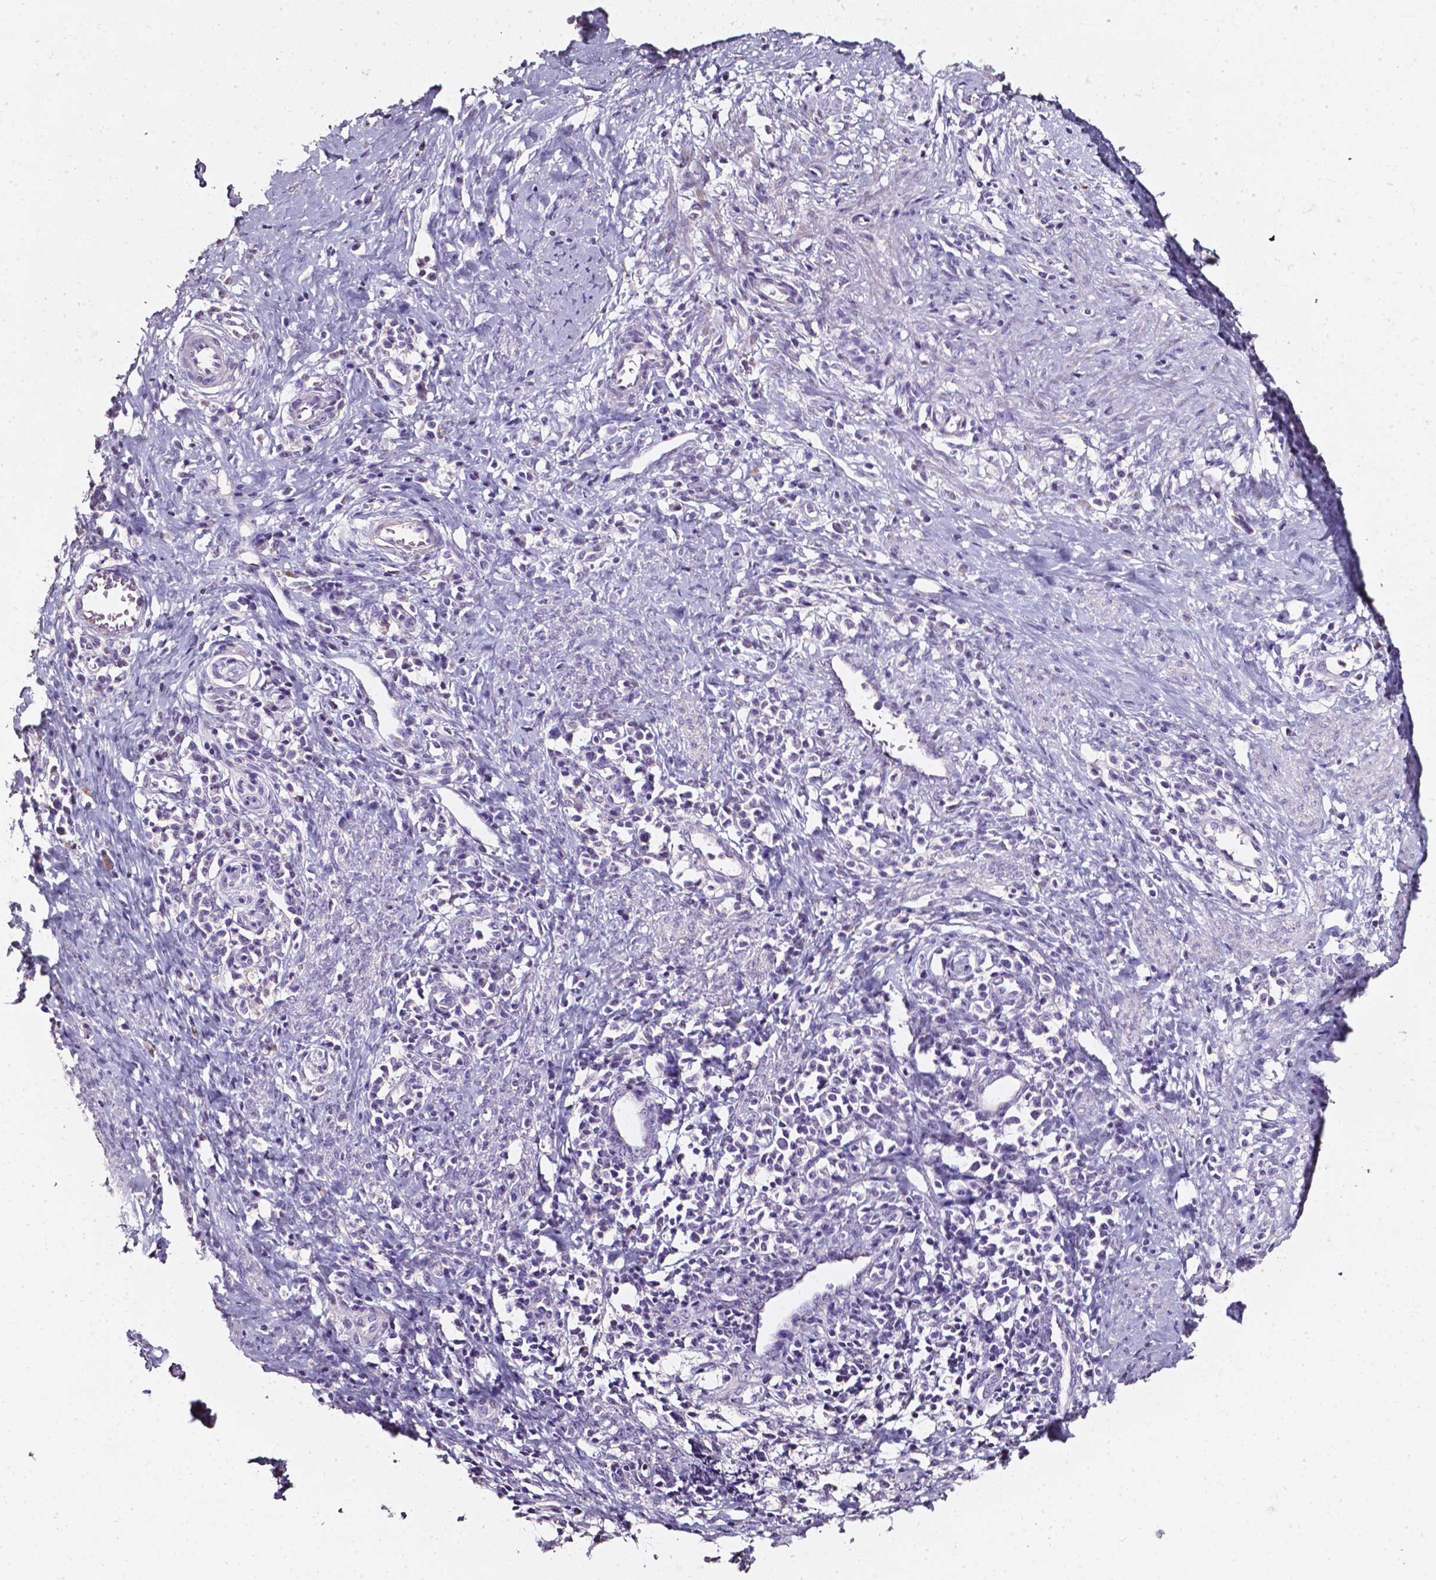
{"staining": {"intensity": "negative", "quantity": "none", "location": "none"}, "tissue": "cervical cancer", "cell_type": "Tumor cells", "image_type": "cancer", "snomed": [{"axis": "morphology", "description": "Squamous cell carcinoma, NOS"}, {"axis": "topography", "description": "Cervix"}], "caption": "Cervical cancer was stained to show a protein in brown. There is no significant staining in tumor cells.", "gene": "AKR1B10", "patient": {"sex": "female", "age": 35}}